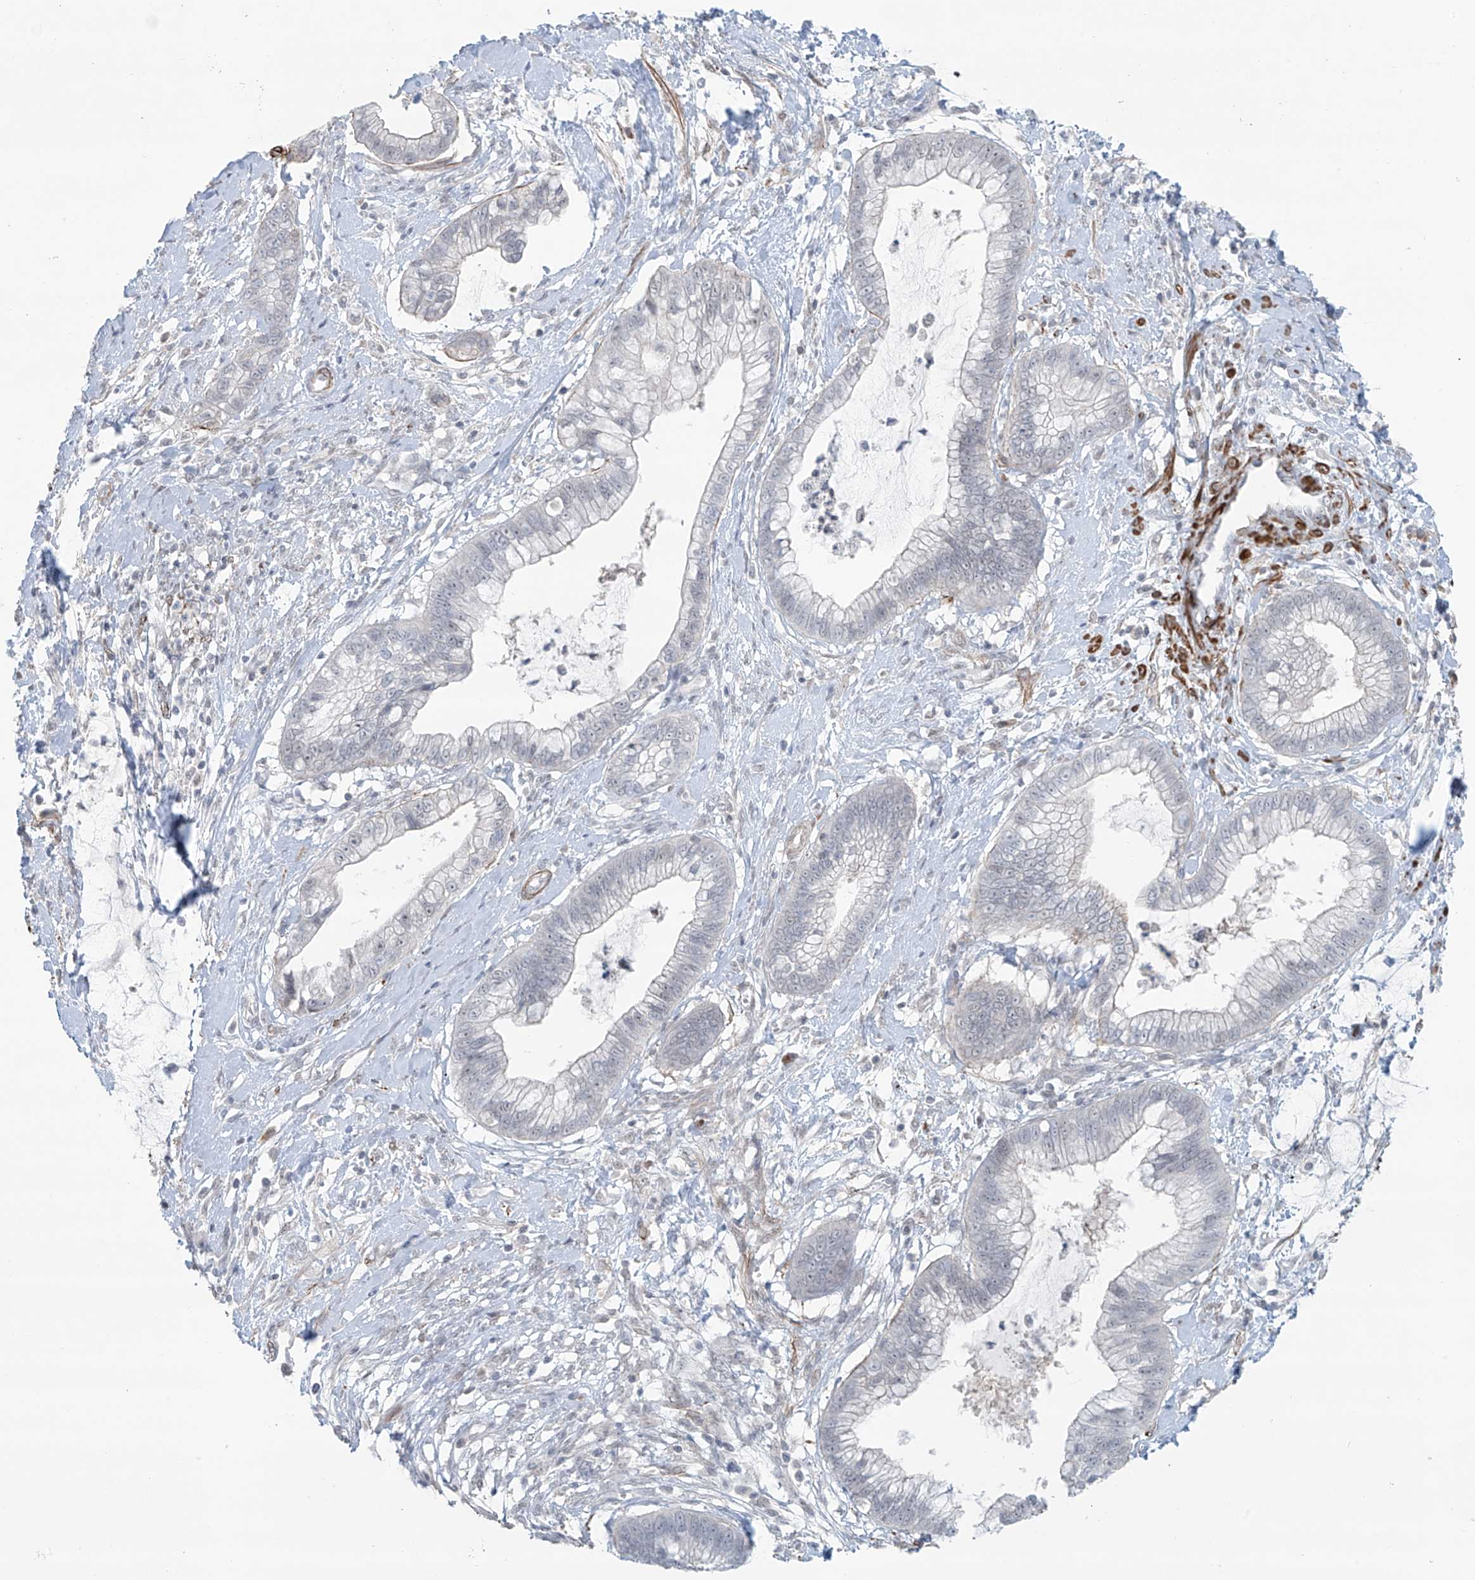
{"staining": {"intensity": "negative", "quantity": "none", "location": "none"}, "tissue": "cervical cancer", "cell_type": "Tumor cells", "image_type": "cancer", "snomed": [{"axis": "morphology", "description": "Adenocarcinoma, NOS"}, {"axis": "topography", "description": "Cervix"}], "caption": "The image reveals no staining of tumor cells in cervical cancer.", "gene": "RASGEF1A", "patient": {"sex": "female", "age": 44}}